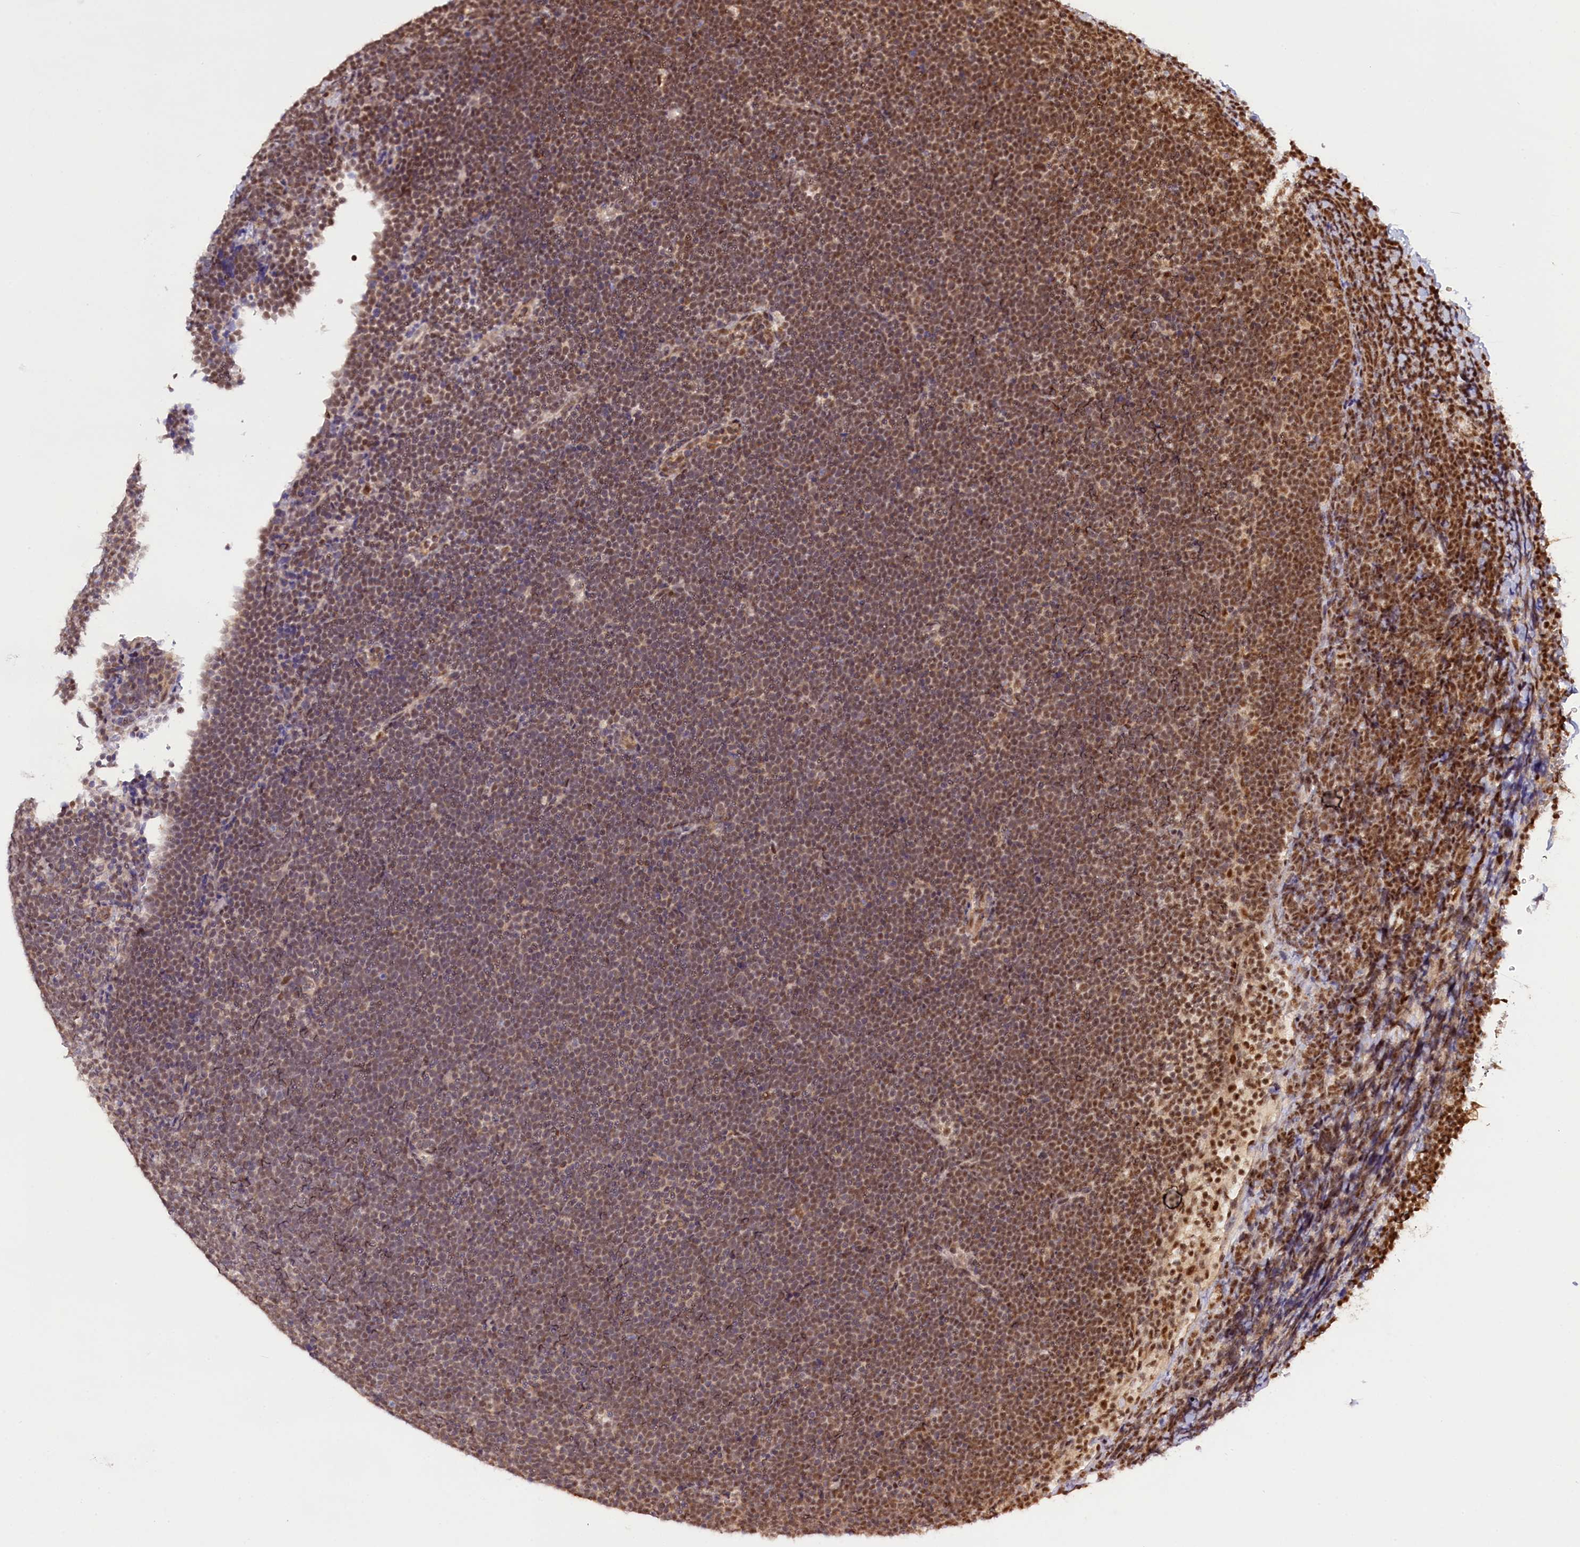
{"staining": {"intensity": "moderate", "quantity": "25%-75%", "location": "nuclear"}, "tissue": "lymphoma", "cell_type": "Tumor cells", "image_type": "cancer", "snomed": [{"axis": "morphology", "description": "Malignant lymphoma, non-Hodgkin's type, High grade"}, {"axis": "topography", "description": "Lymph node"}], "caption": "Lymphoma stained with a brown dye exhibits moderate nuclear positive expression in approximately 25%-75% of tumor cells.", "gene": "CARD8", "patient": {"sex": "male", "age": 13}}